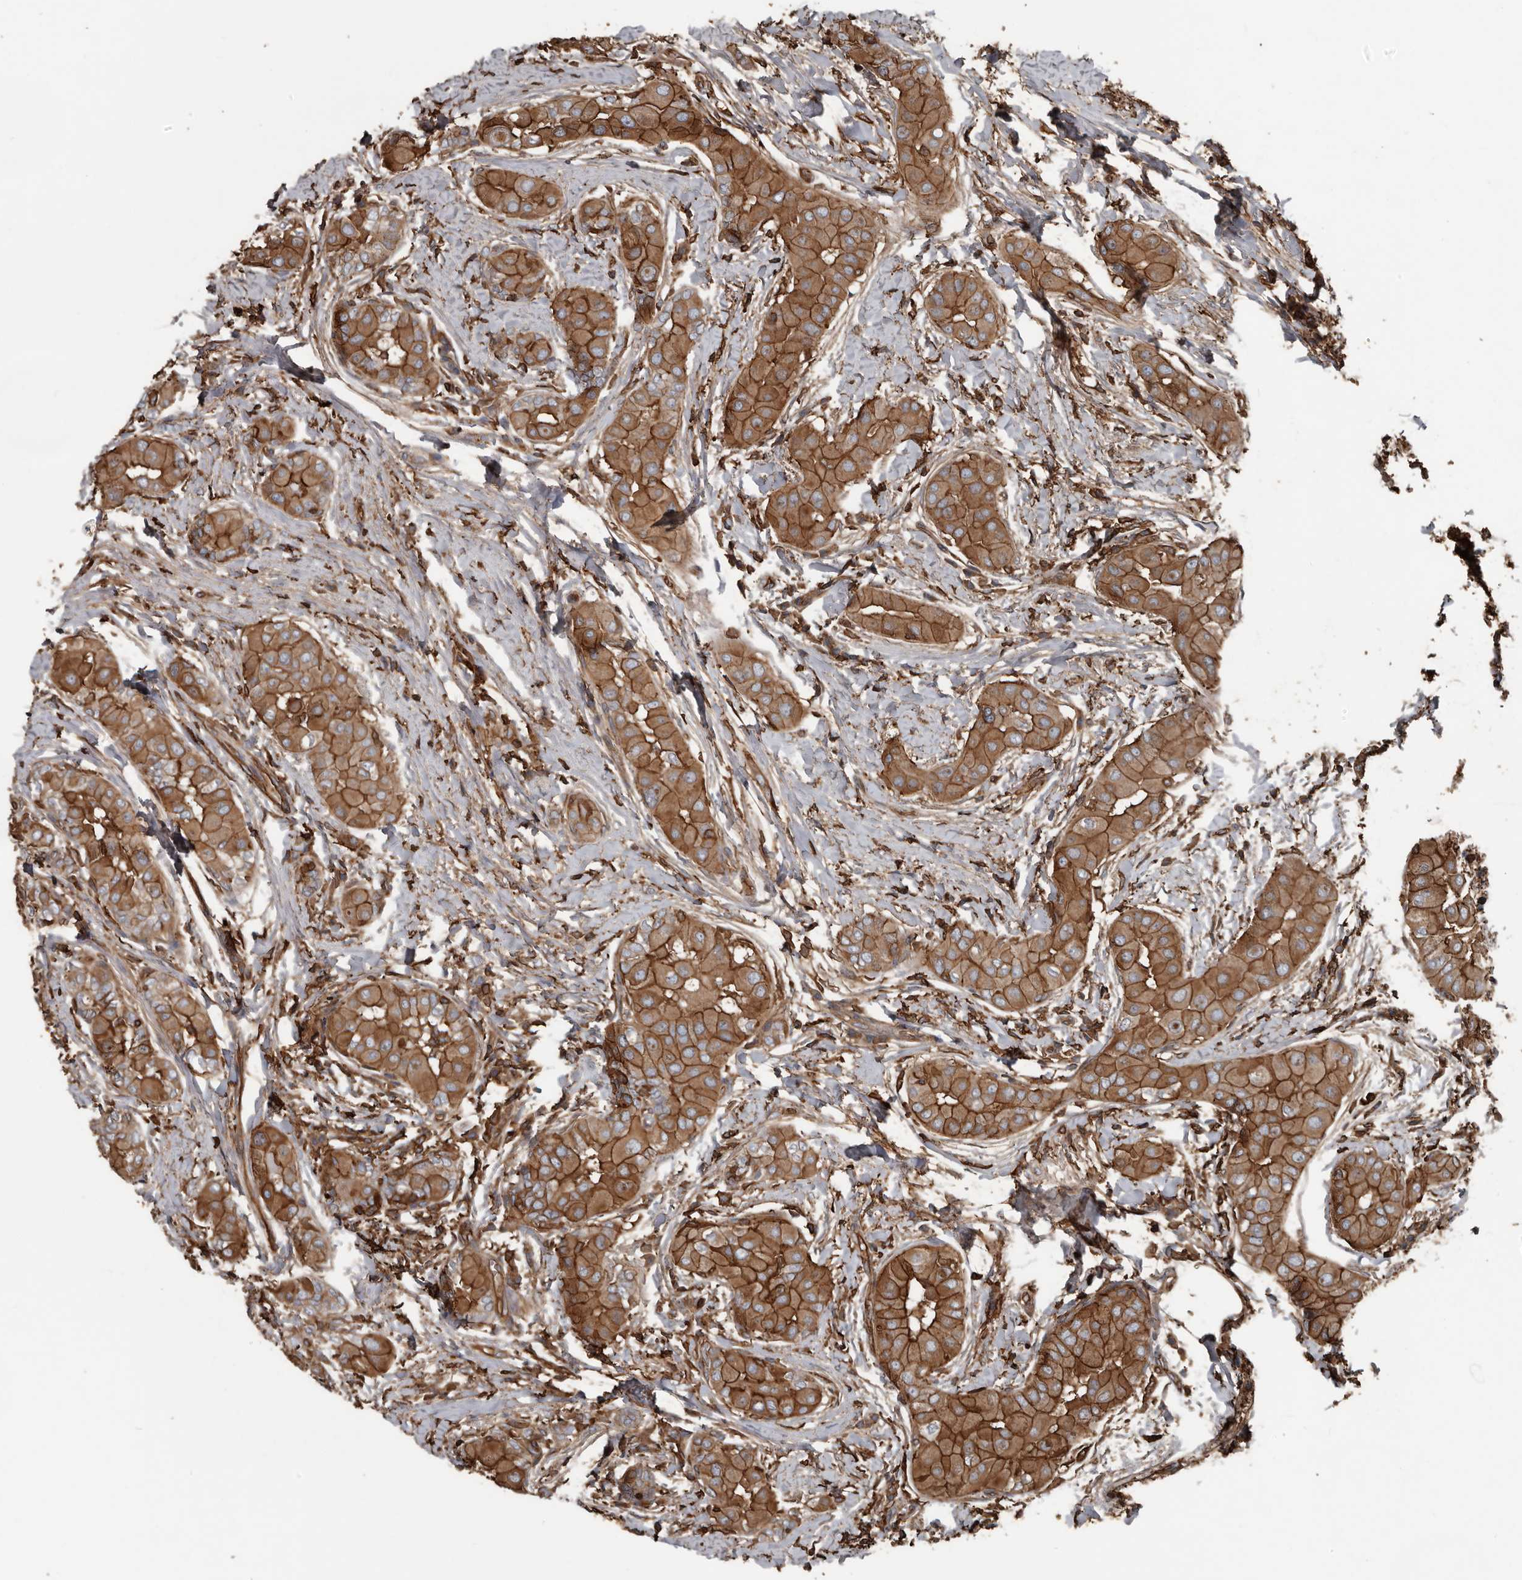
{"staining": {"intensity": "strong", "quantity": ">75%", "location": "cytoplasmic/membranous"}, "tissue": "thyroid cancer", "cell_type": "Tumor cells", "image_type": "cancer", "snomed": [{"axis": "morphology", "description": "Papillary adenocarcinoma, NOS"}, {"axis": "topography", "description": "Thyroid gland"}], "caption": "The micrograph shows immunohistochemical staining of thyroid papillary adenocarcinoma. There is strong cytoplasmic/membranous staining is appreciated in approximately >75% of tumor cells.", "gene": "DENND6B", "patient": {"sex": "male", "age": 33}}